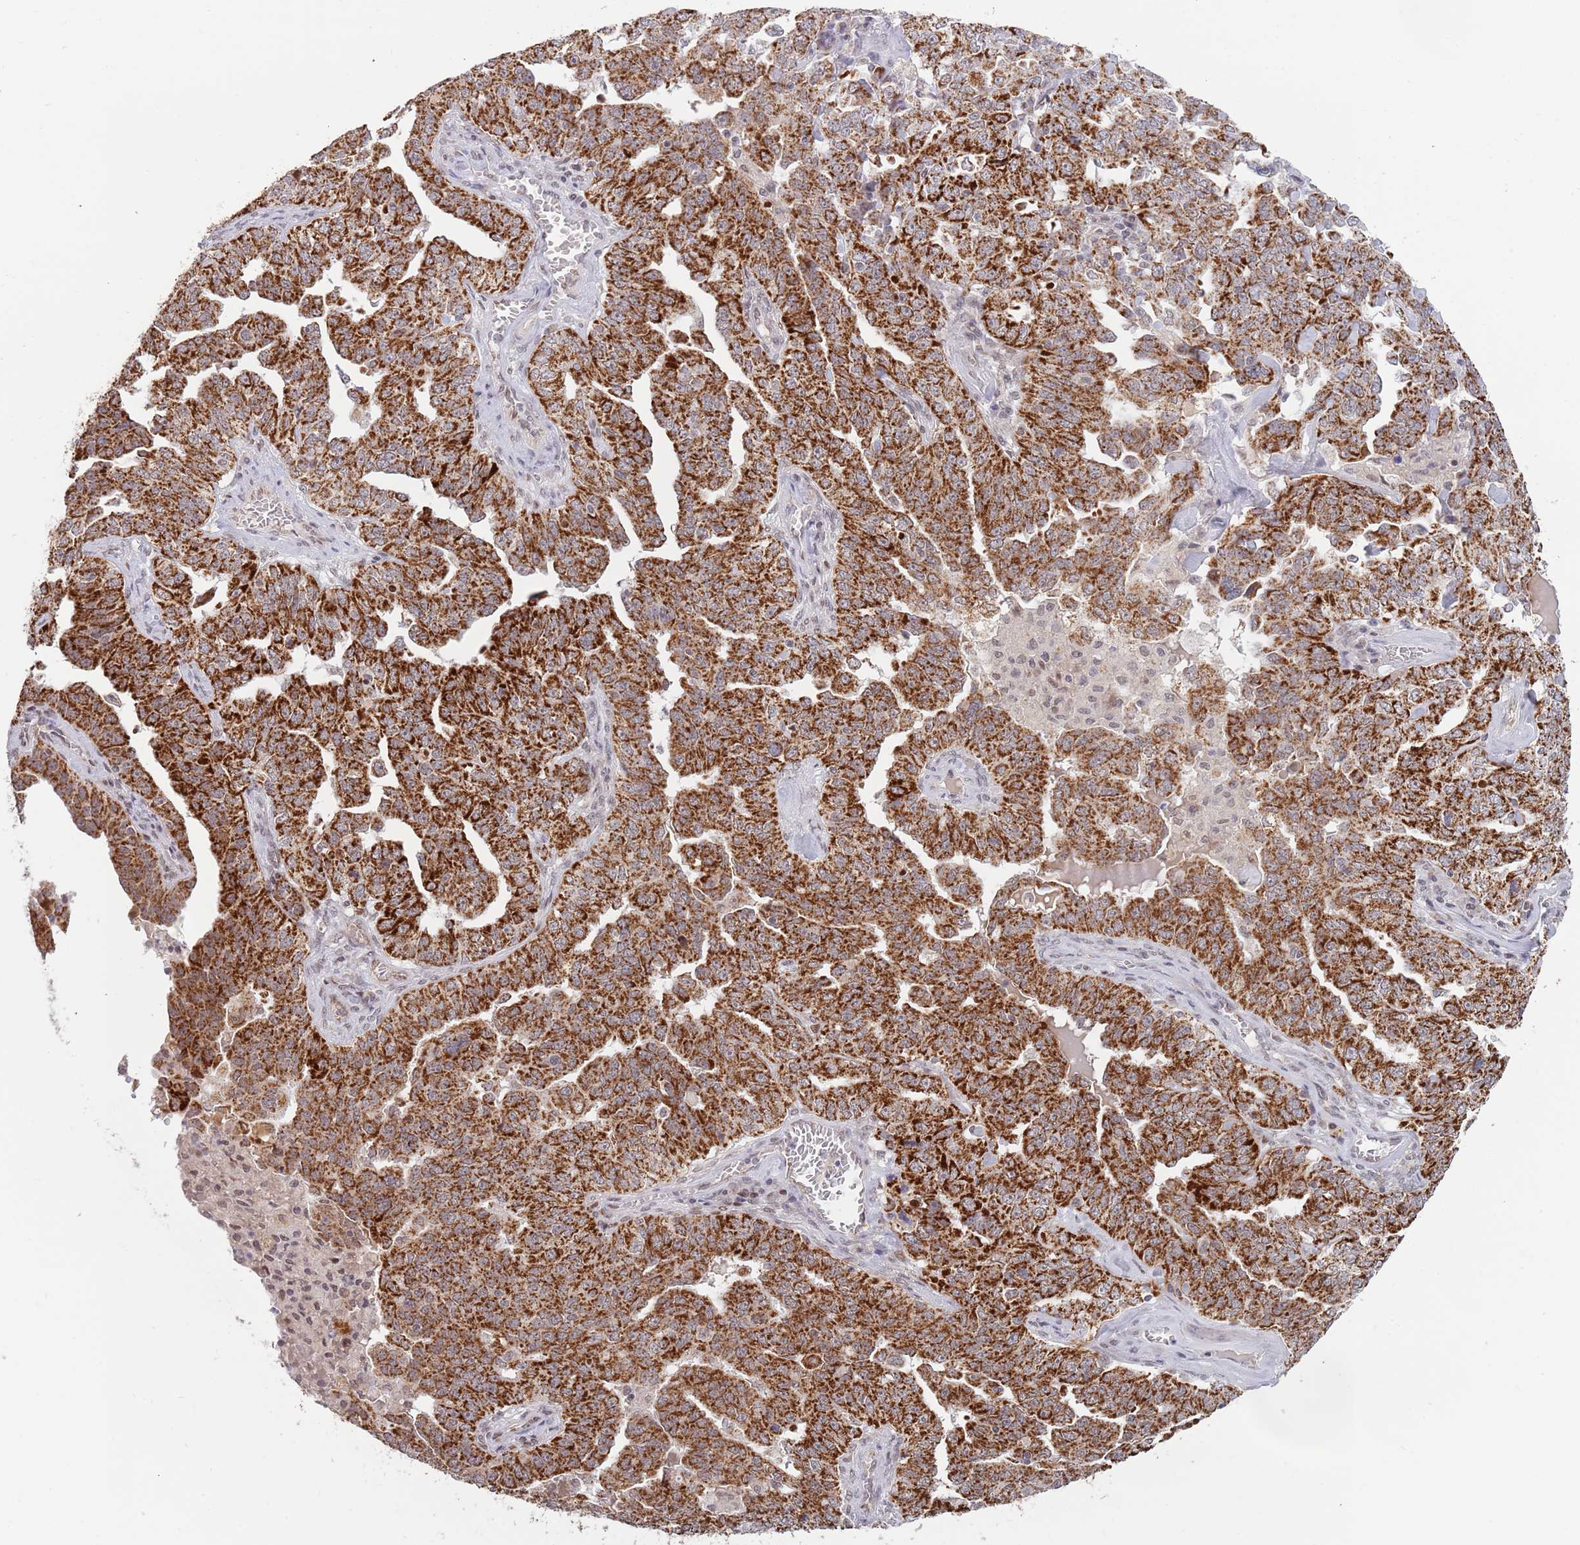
{"staining": {"intensity": "strong", "quantity": ">75%", "location": "cytoplasmic/membranous"}, "tissue": "ovarian cancer", "cell_type": "Tumor cells", "image_type": "cancer", "snomed": [{"axis": "morphology", "description": "Carcinoma, endometroid"}, {"axis": "topography", "description": "Ovary"}], "caption": "Protein expression analysis of ovarian endometroid carcinoma reveals strong cytoplasmic/membranous positivity in about >75% of tumor cells.", "gene": "TIMM13", "patient": {"sex": "female", "age": 62}}